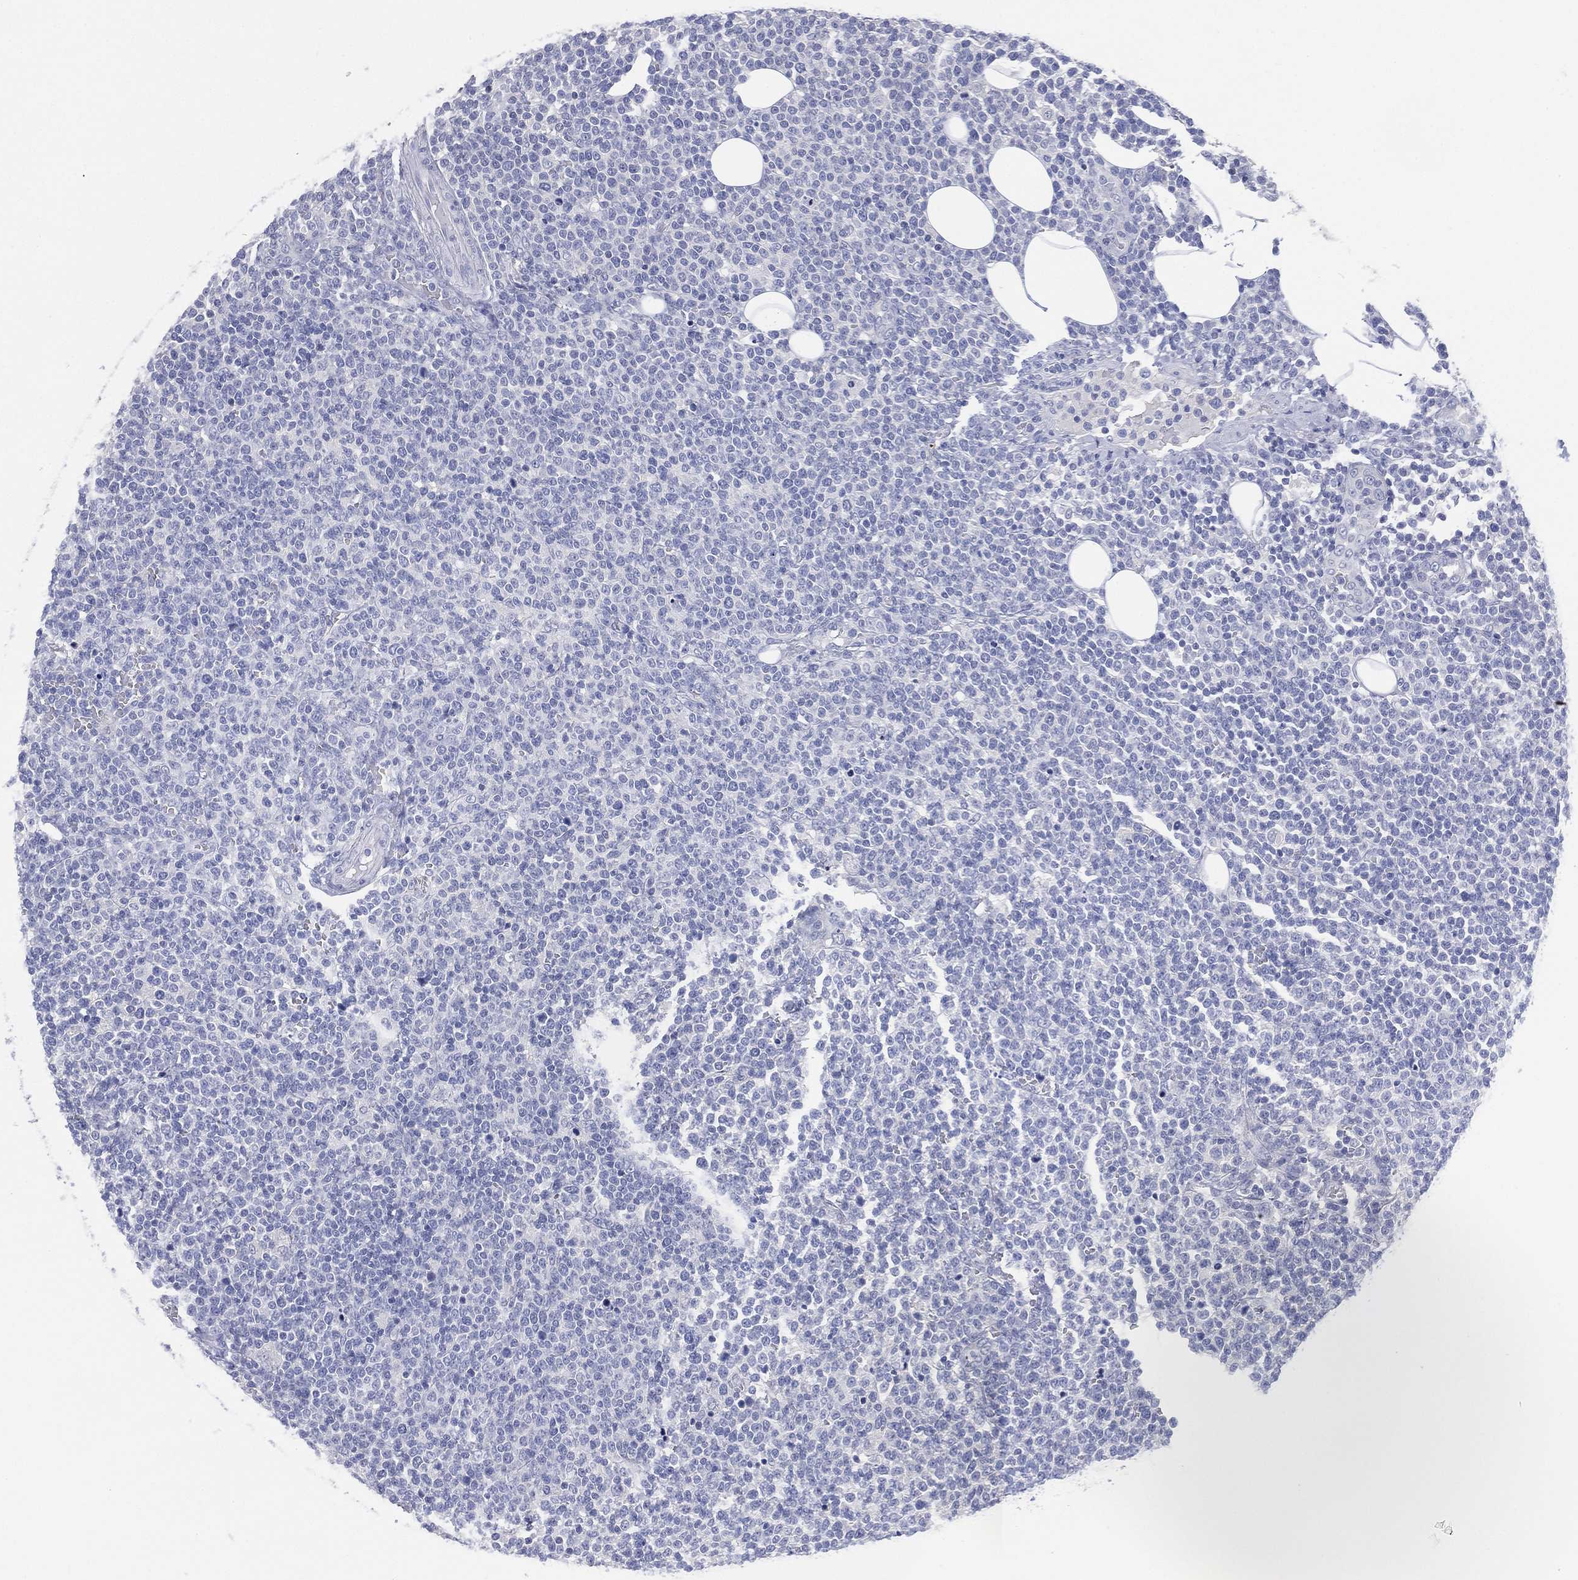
{"staining": {"intensity": "negative", "quantity": "none", "location": "none"}, "tissue": "lymphoma", "cell_type": "Tumor cells", "image_type": "cancer", "snomed": [{"axis": "morphology", "description": "Malignant lymphoma, non-Hodgkin's type, High grade"}, {"axis": "topography", "description": "Lymph node"}], "caption": "A high-resolution micrograph shows immunohistochemistry staining of high-grade malignant lymphoma, non-Hodgkin's type, which shows no significant expression in tumor cells.", "gene": "FMO1", "patient": {"sex": "male", "age": 61}}